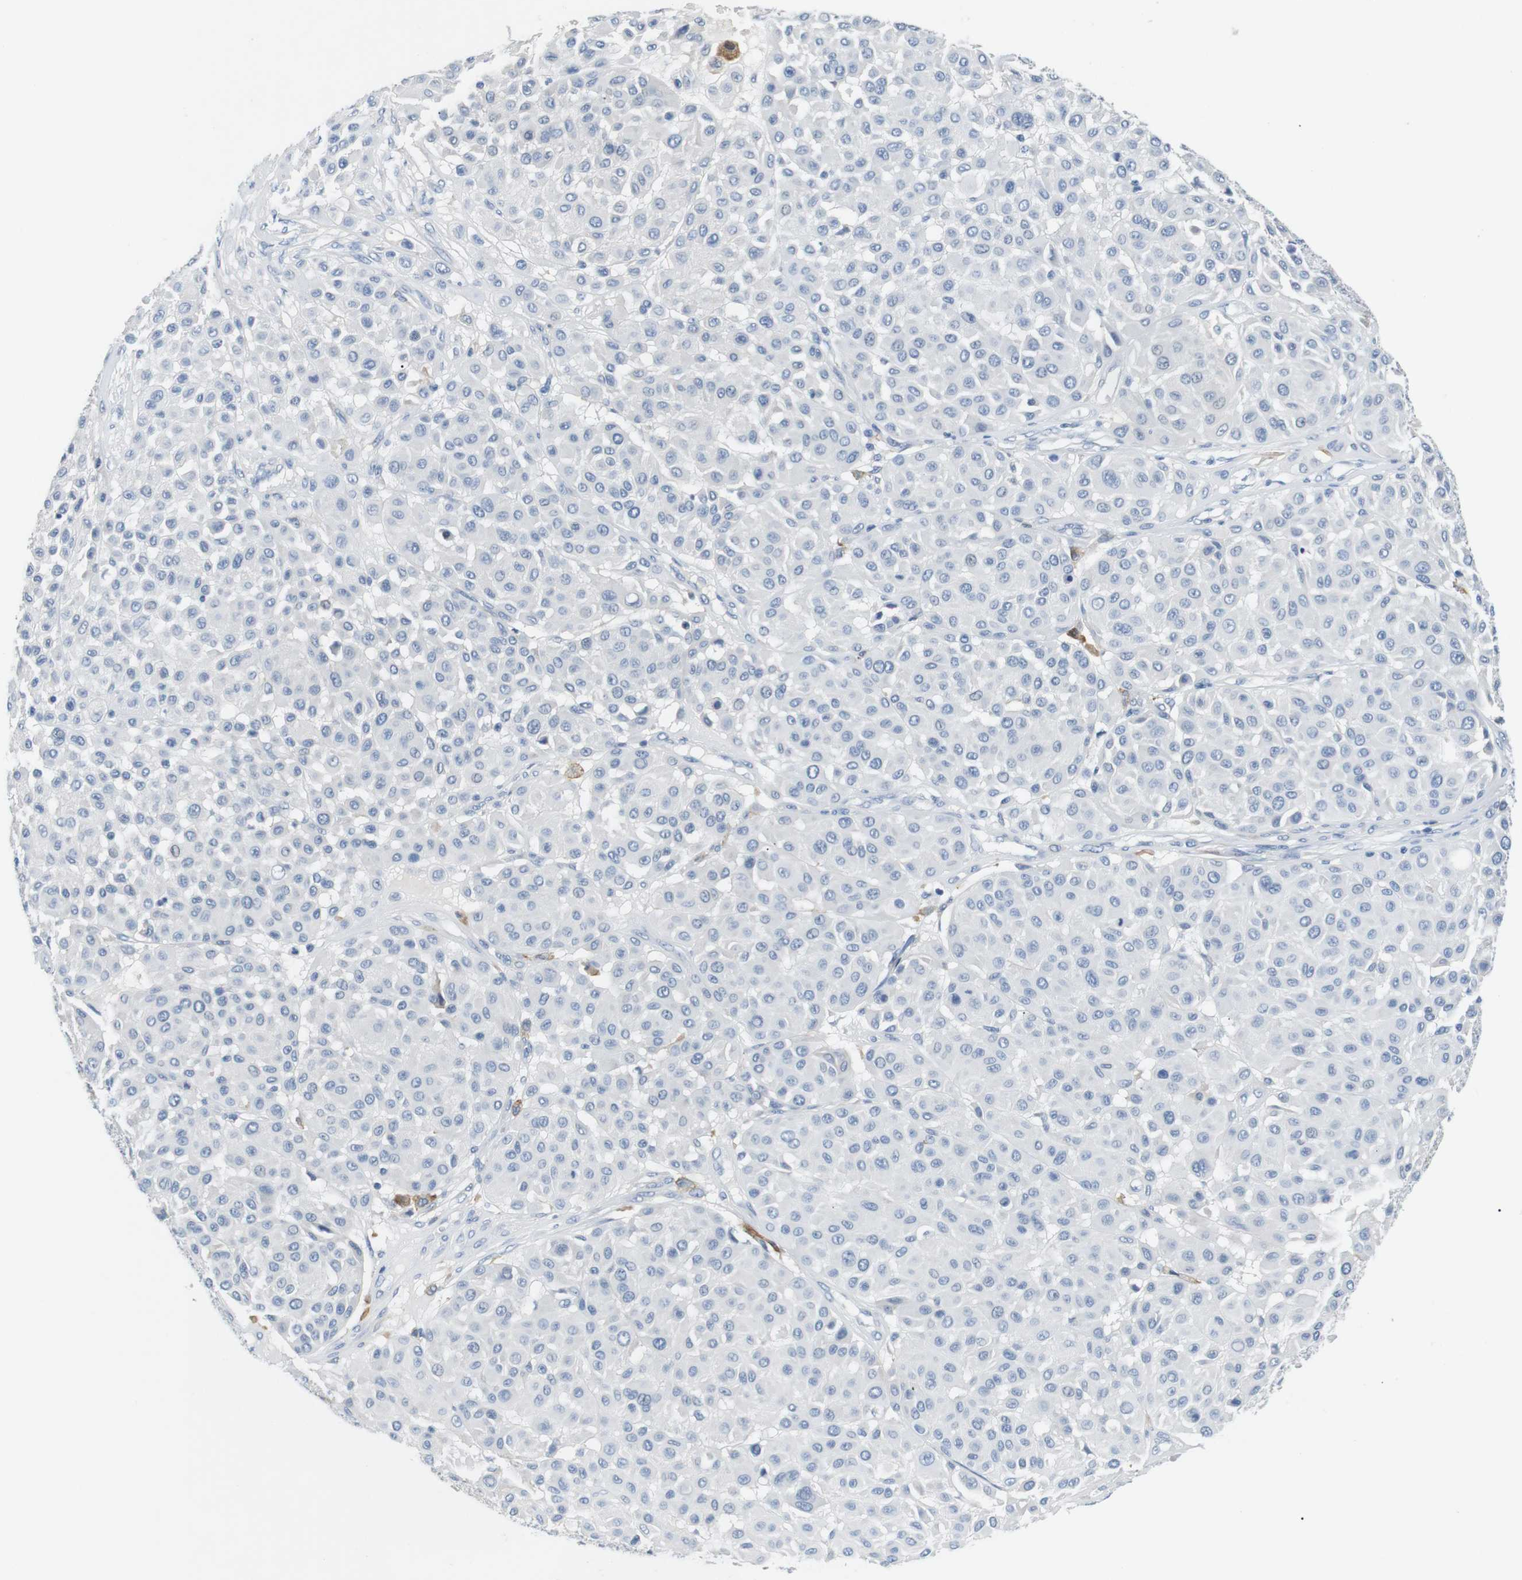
{"staining": {"intensity": "negative", "quantity": "none", "location": "none"}, "tissue": "melanoma", "cell_type": "Tumor cells", "image_type": "cancer", "snomed": [{"axis": "morphology", "description": "Malignant melanoma, Metastatic site"}, {"axis": "topography", "description": "Soft tissue"}], "caption": "Micrograph shows no protein positivity in tumor cells of malignant melanoma (metastatic site) tissue.", "gene": "FCGRT", "patient": {"sex": "male", "age": 41}}